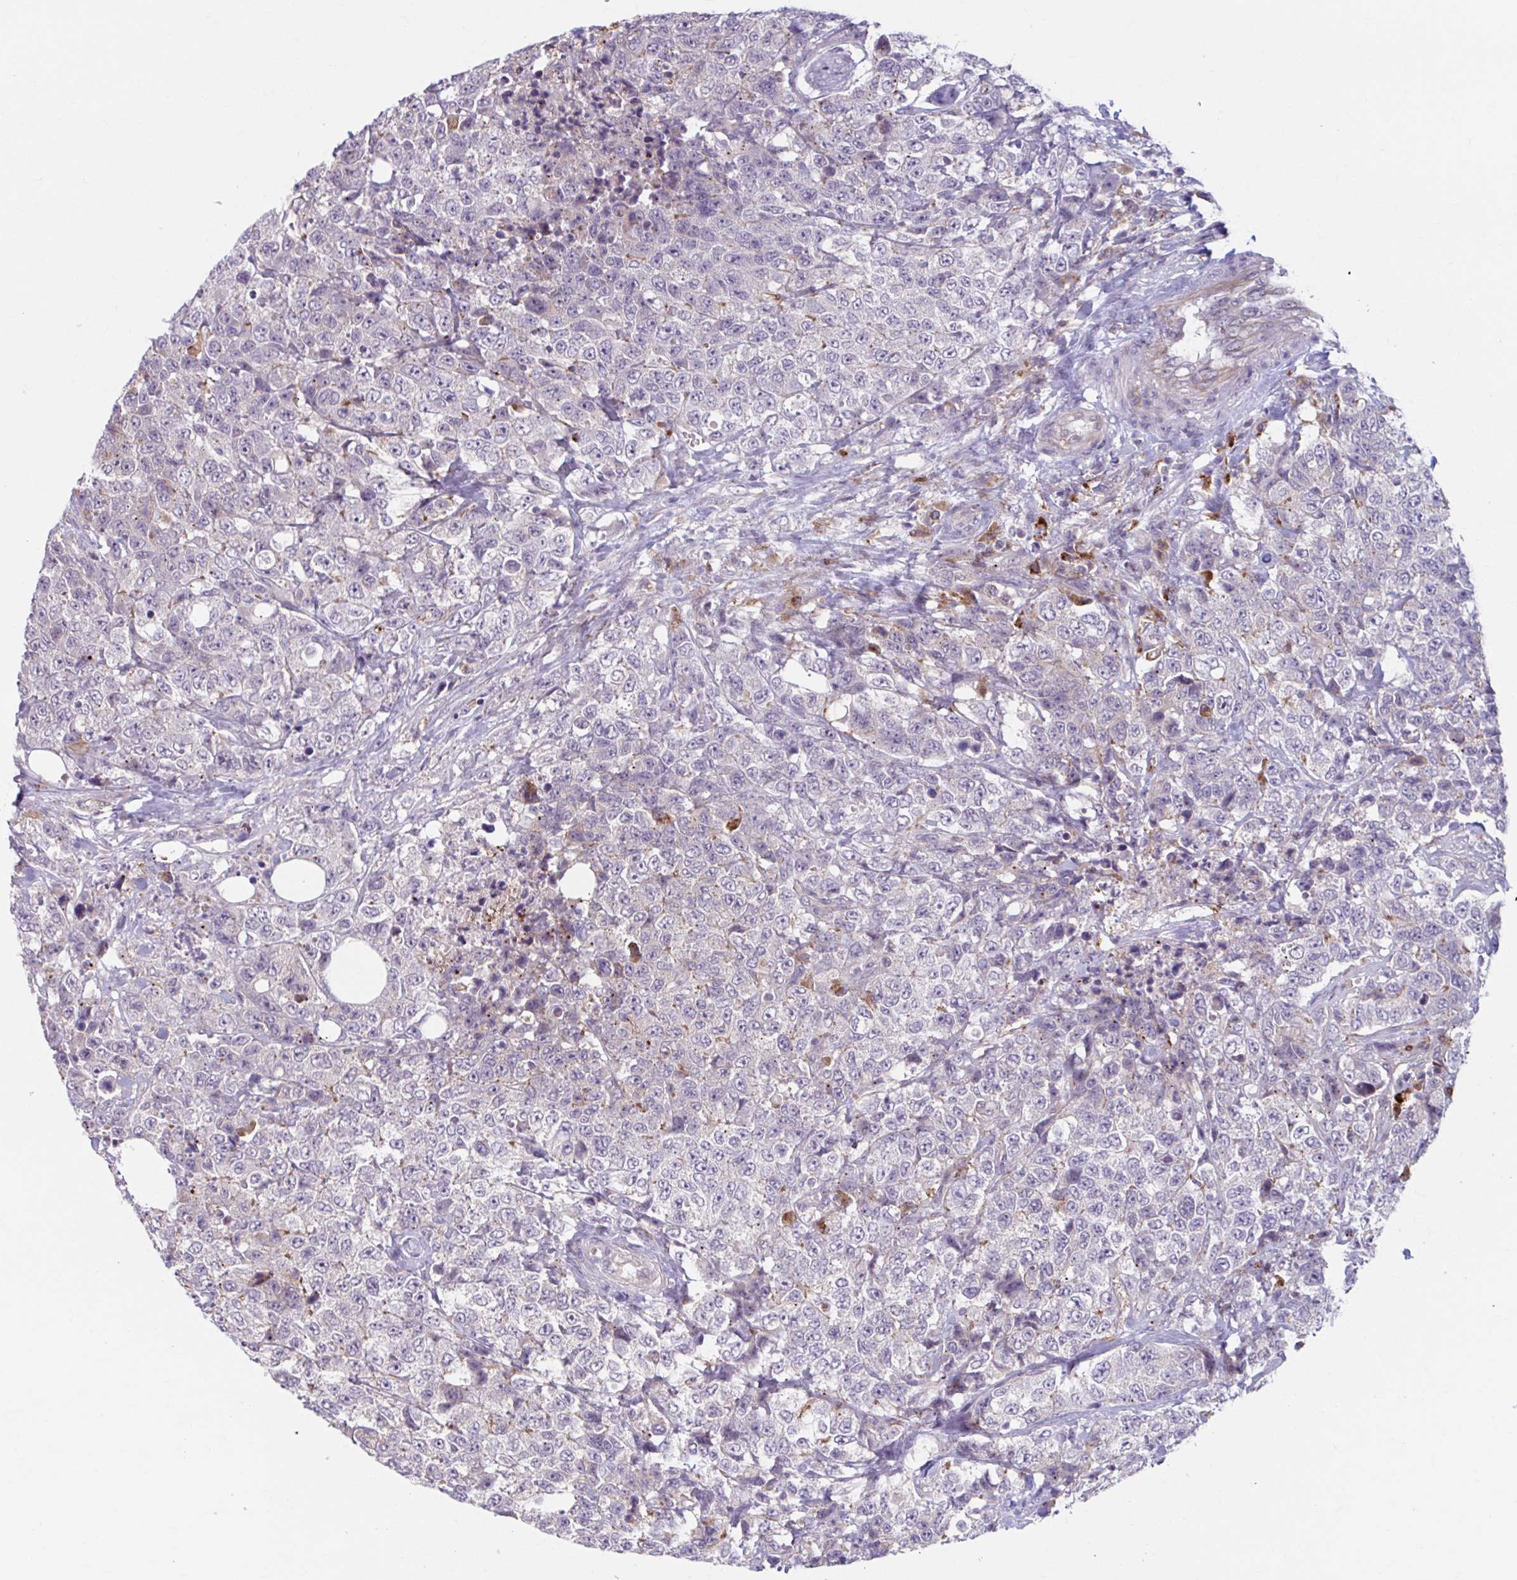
{"staining": {"intensity": "negative", "quantity": "none", "location": "none"}, "tissue": "urothelial cancer", "cell_type": "Tumor cells", "image_type": "cancer", "snomed": [{"axis": "morphology", "description": "Urothelial carcinoma, High grade"}, {"axis": "topography", "description": "Urinary bladder"}], "caption": "A high-resolution histopathology image shows immunohistochemistry staining of high-grade urothelial carcinoma, which reveals no significant staining in tumor cells.", "gene": "ADAT3", "patient": {"sex": "female", "age": 78}}